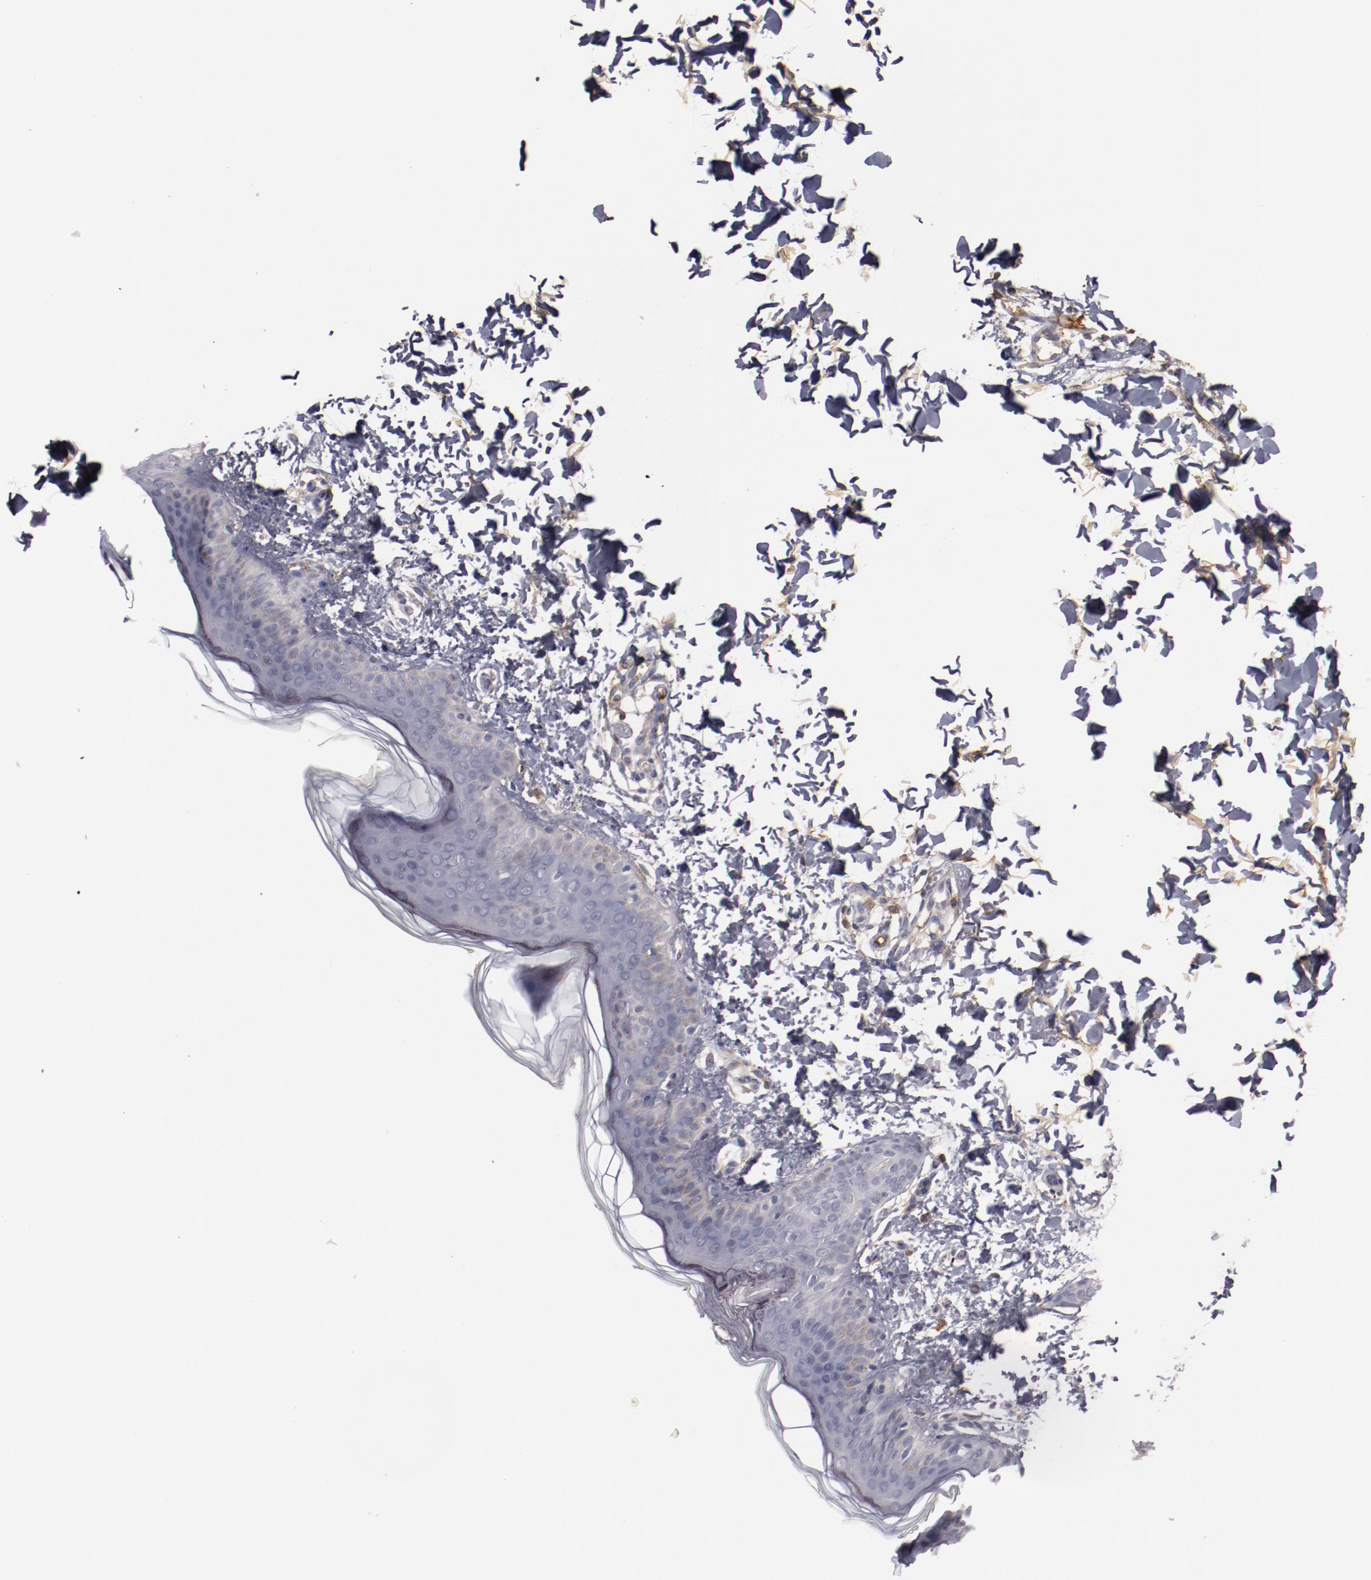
{"staining": {"intensity": "moderate", "quantity": ">75%", "location": "cytoplasmic/membranous"}, "tissue": "skin", "cell_type": "Fibroblasts", "image_type": "normal", "snomed": [{"axis": "morphology", "description": "Normal tissue, NOS"}, {"axis": "topography", "description": "Skin"}], "caption": "Immunohistochemical staining of normal human skin exhibits >75% levels of moderate cytoplasmic/membranous protein positivity in about >75% of fibroblasts.", "gene": "MBL2", "patient": {"sex": "female", "age": 4}}